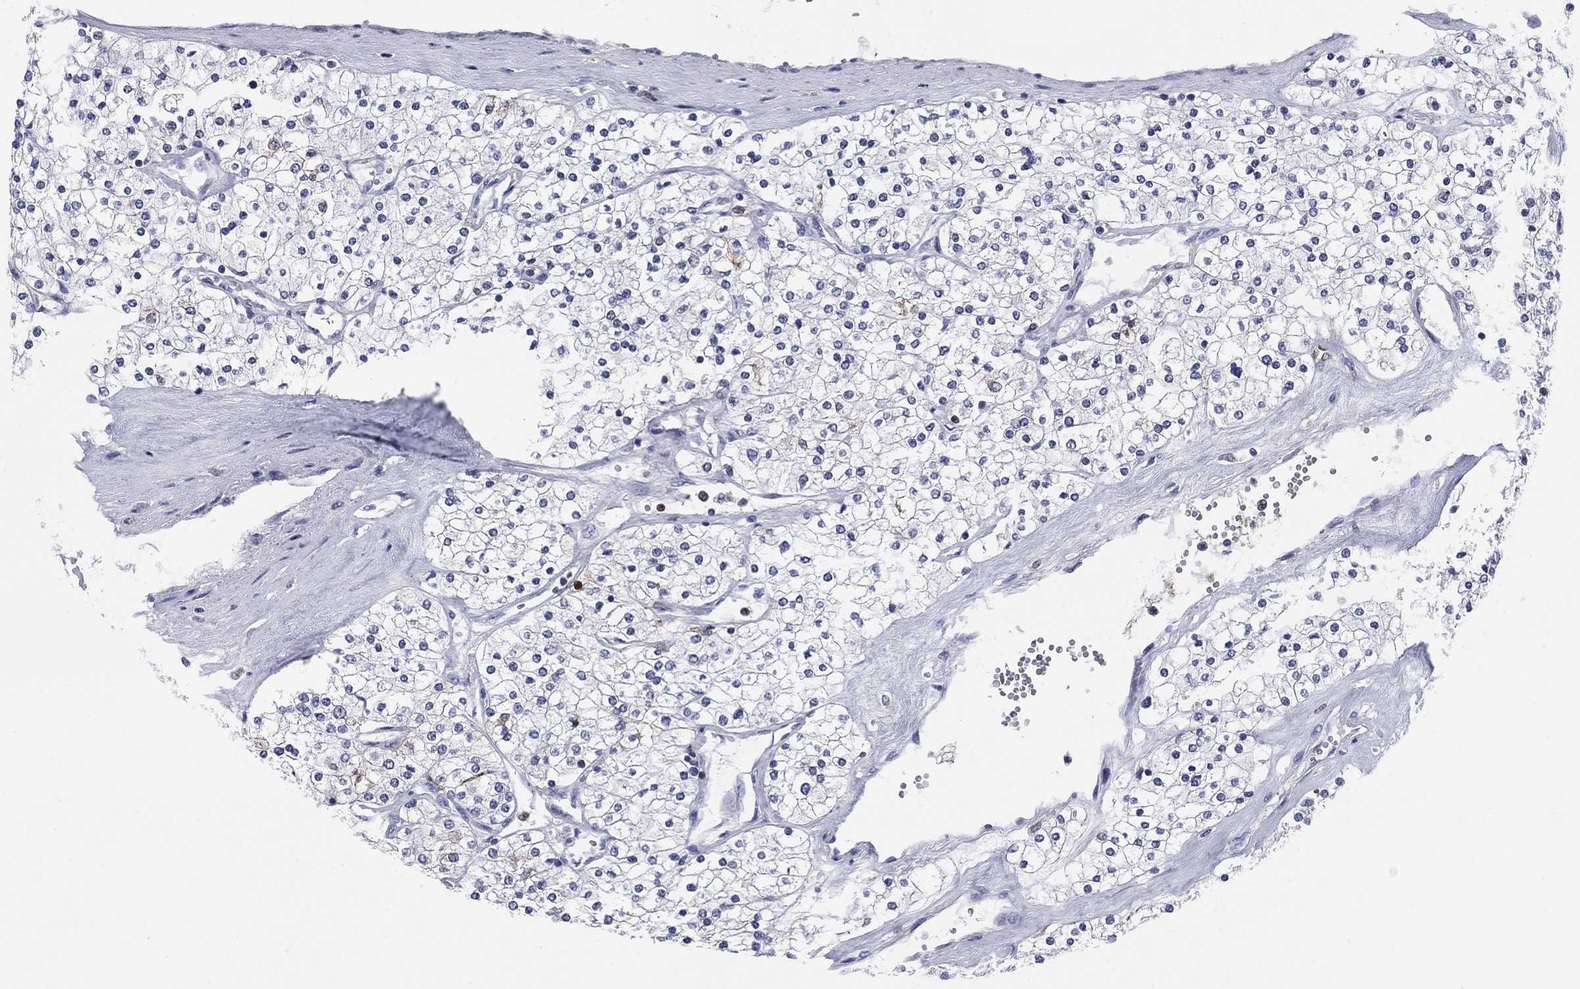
{"staining": {"intensity": "negative", "quantity": "none", "location": "none"}, "tissue": "renal cancer", "cell_type": "Tumor cells", "image_type": "cancer", "snomed": [{"axis": "morphology", "description": "Adenocarcinoma, NOS"}, {"axis": "topography", "description": "Kidney"}], "caption": "This image is of adenocarcinoma (renal) stained with immunohistochemistry (IHC) to label a protein in brown with the nuclei are counter-stained blue. There is no staining in tumor cells. (DAB IHC visualized using brightfield microscopy, high magnification).", "gene": "STMN1", "patient": {"sex": "male", "age": 80}}